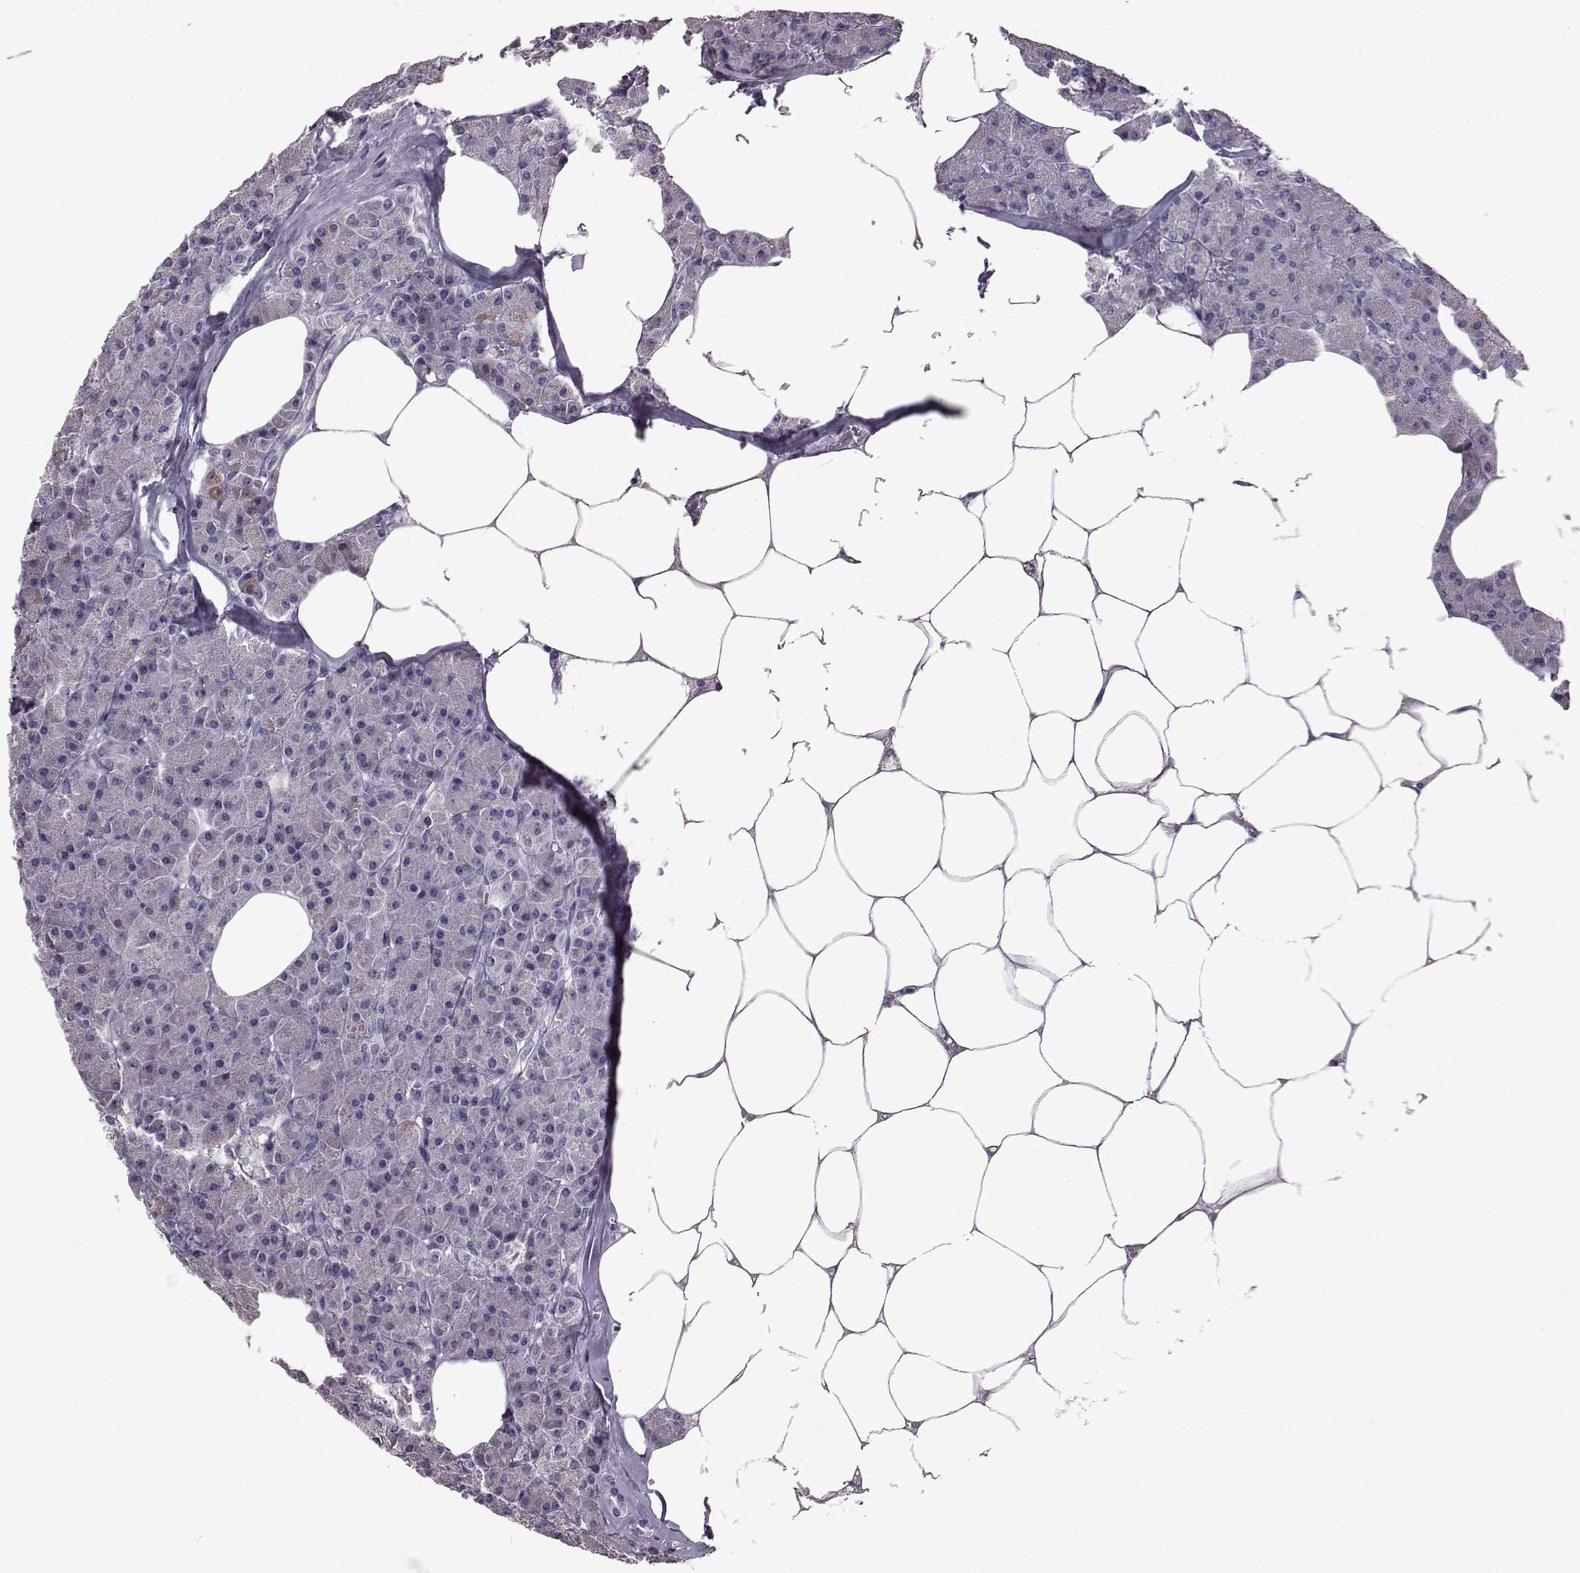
{"staining": {"intensity": "negative", "quantity": "none", "location": "none"}, "tissue": "pancreas", "cell_type": "Exocrine glandular cells", "image_type": "normal", "snomed": [{"axis": "morphology", "description": "Normal tissue, NOS"}, {"axis": "topography", "description": "Pancreas"}], "caption": "The micrograph shows no significant expression in exocrine glandular cells of pancreas. The staining was performed using DAB to visualize the protein expression in brown, while the nuclei were stained in blue with hematoxylin (Magnification: 20x).", "gene": "ADGRG2", "patient": {"sex": "female", "age": 45}}